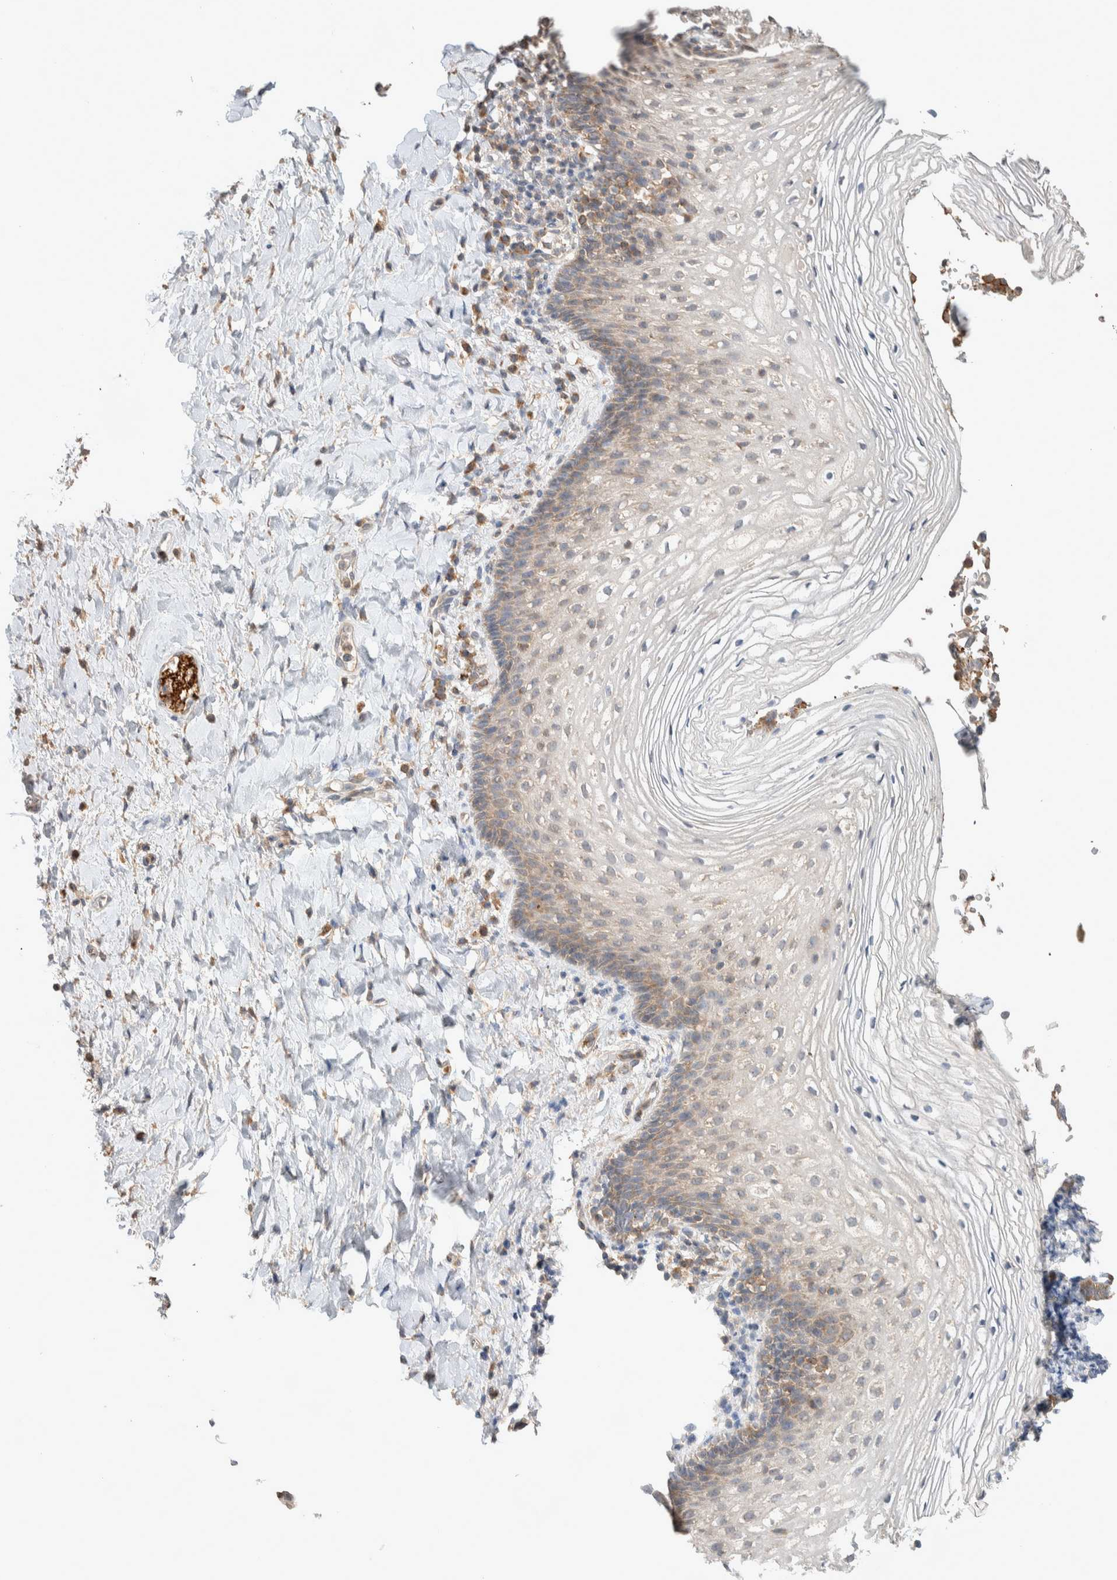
{"staining": {"intensity": "moderate", "quantity": "<25%", "location": "cytoplasmic/membranous"}, "tissue": "vagina", "cell_type": "Squamous epithelial cells", "image_type": "normal", "snomed": [{"axis": "morphology", "description": "Normal tissue, NOS"}, {"axis": "topography", "description": "Vagina"}], "caption": "Squamous epithelial cells reveal low levels of moderate cytoplasmic/membranous expression in about <25% of cells in unremarkable human vagina. The protein of interest is stained brown, and the nuclei are stained in blue (DAB IHC with brightfield microscopy, high magnification).", "gene": "DEPTOR", "patient": {"sex": "female", "age": 60}}